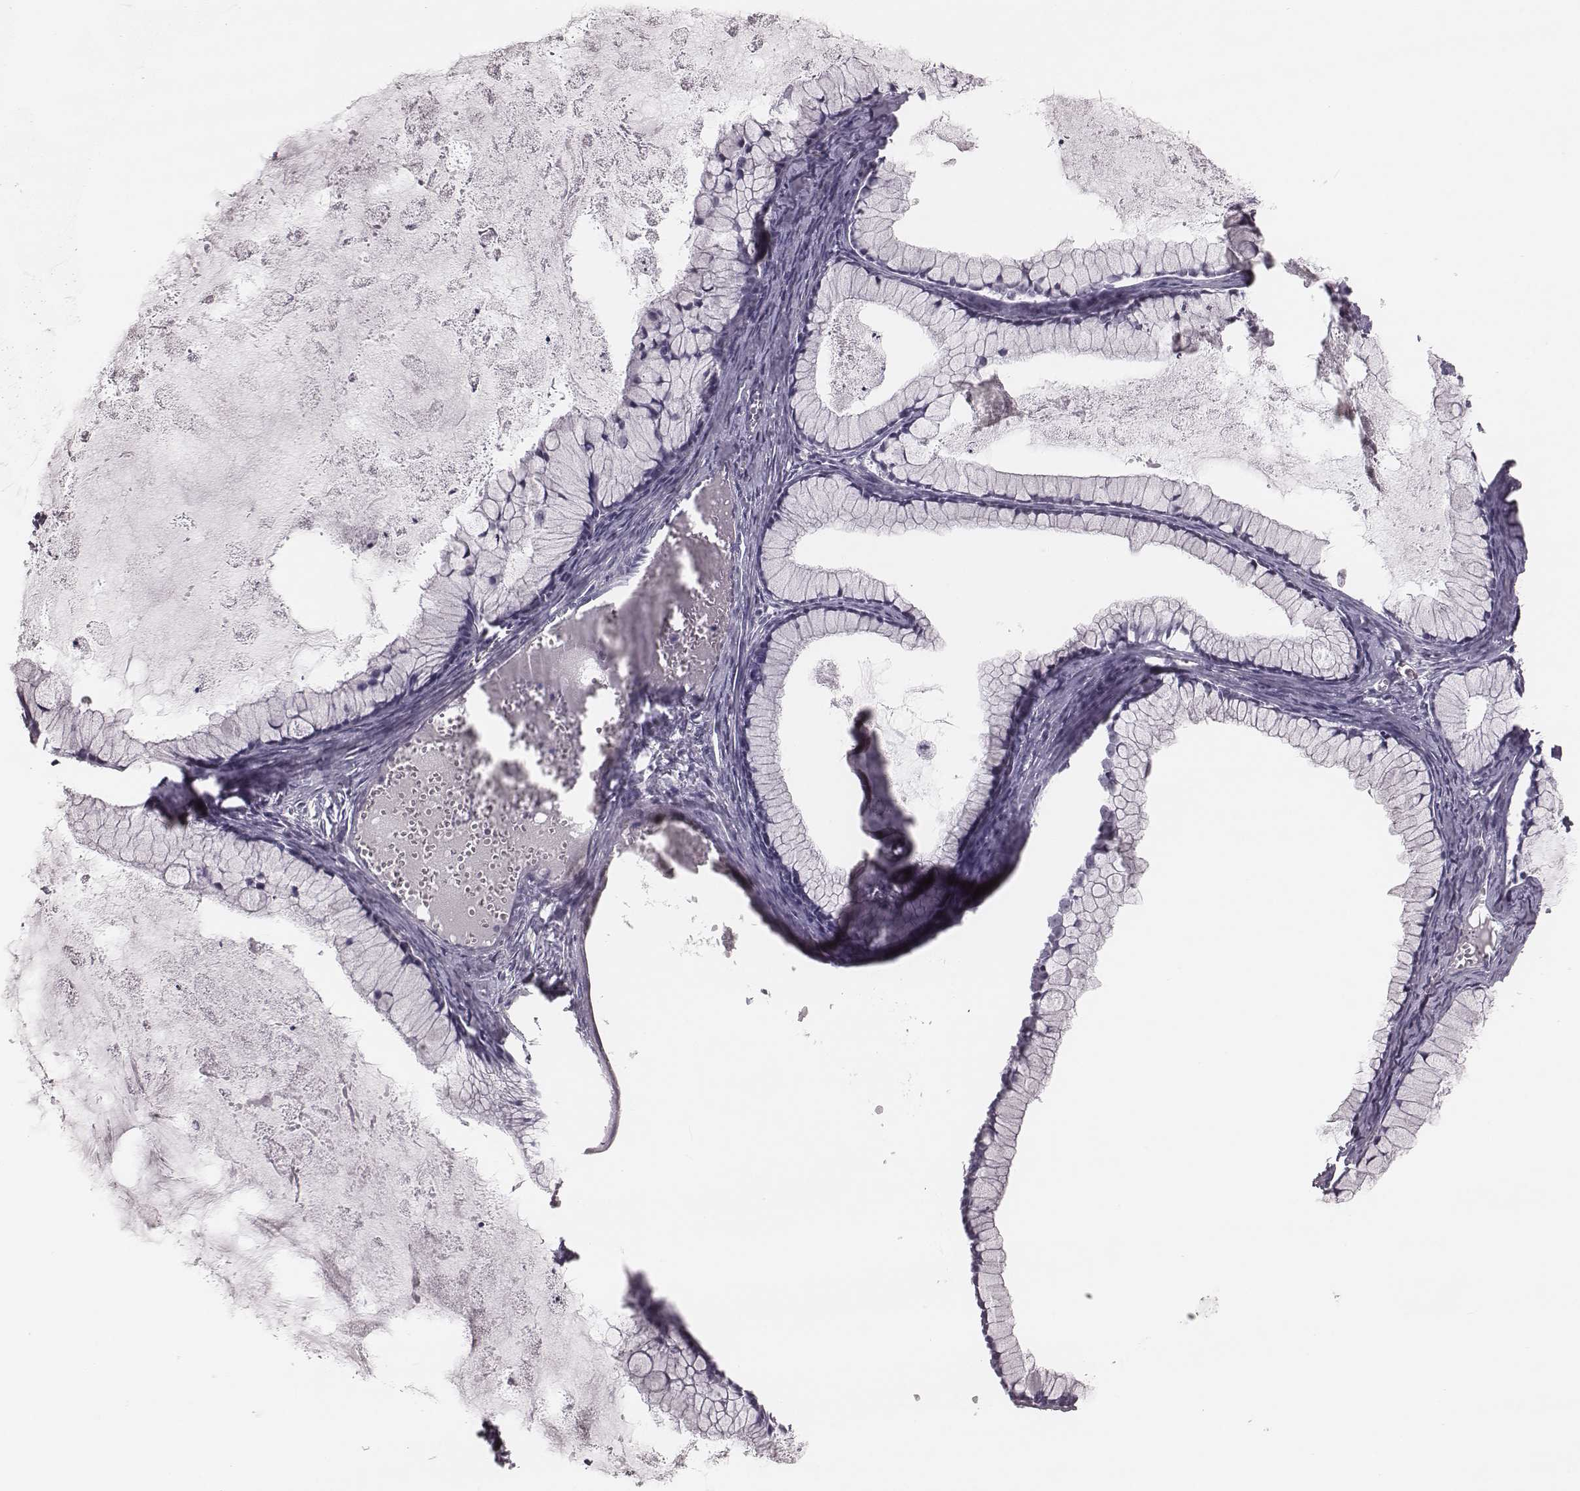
{"staining": {"intensity": "negative", "quantity": "none", "location": "none"}, "tissue": "ovarian cancer", "cell_type": "Tumor cells", "image_type": "cancer", "snomed": [{"axis": "morphology", "description": "Cystadenocarcinoma, mucinous, NOS"}, {"axis": "topography", "description": "Ovary"}], "caption": "A high-resolution histopathology image shows IHC staining of ovarian cancer, which exhibits no significant staining in tumor cells.", "gene": "KRT74", "patient": {"sex": "female", "age": 41}}